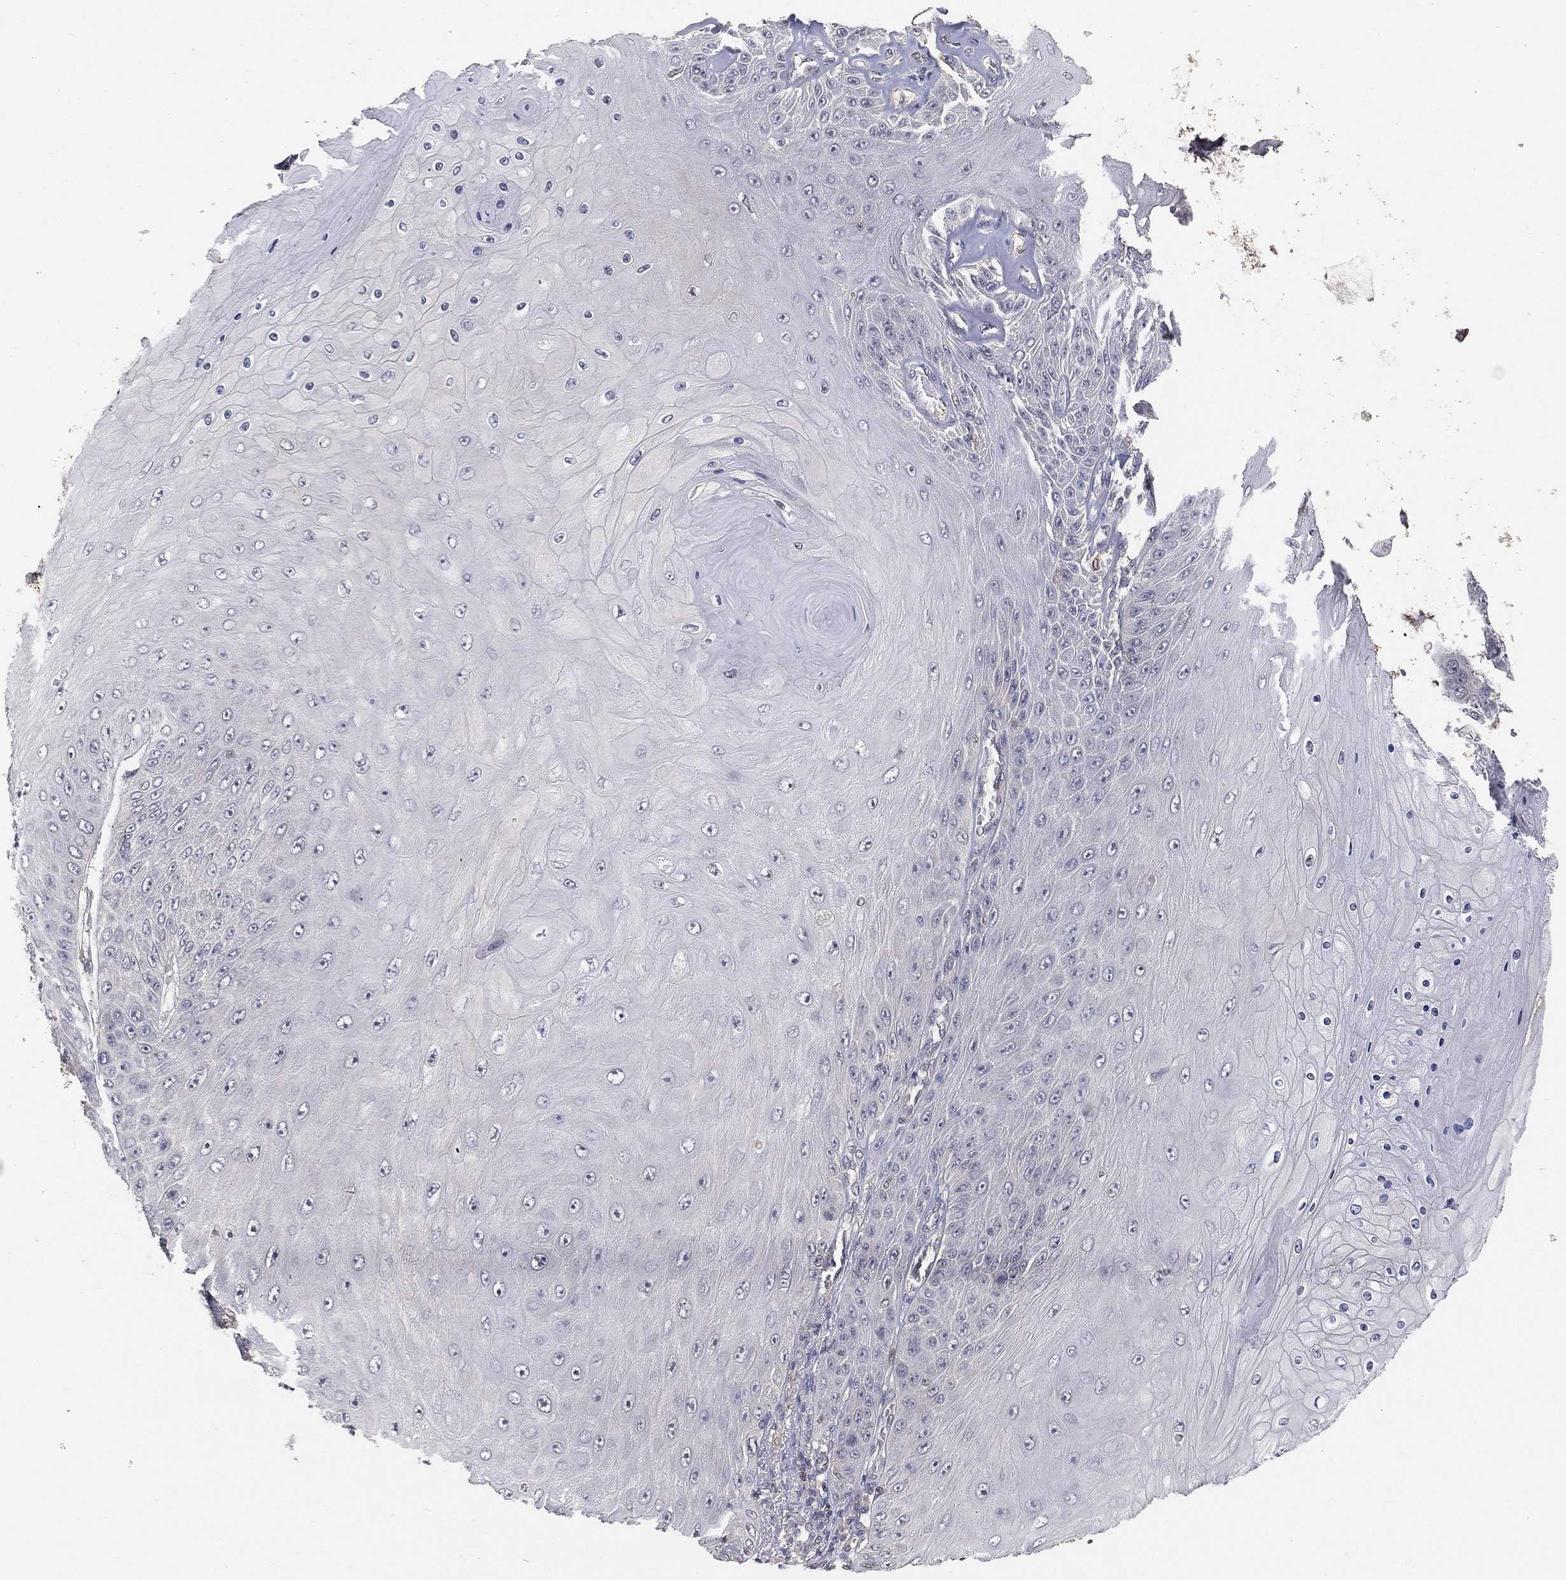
{"staining": {"intensity": "negative", "quantity": "none", "location": "none"}, "tissue": "skin cancer", "cell_type": "Tumor cells", "image_type": "cancer", "snomed": [{"axis": "morphology", "description": "Squamous cell carcinoma, NOS"}, {"axis": "topography", "description": "Skin"}], "caption": "Tumor cells are negative for brown protein staining in skin cancer.", "gene": "MAPK1", "patient": {"sex": "male", "age": 62}}